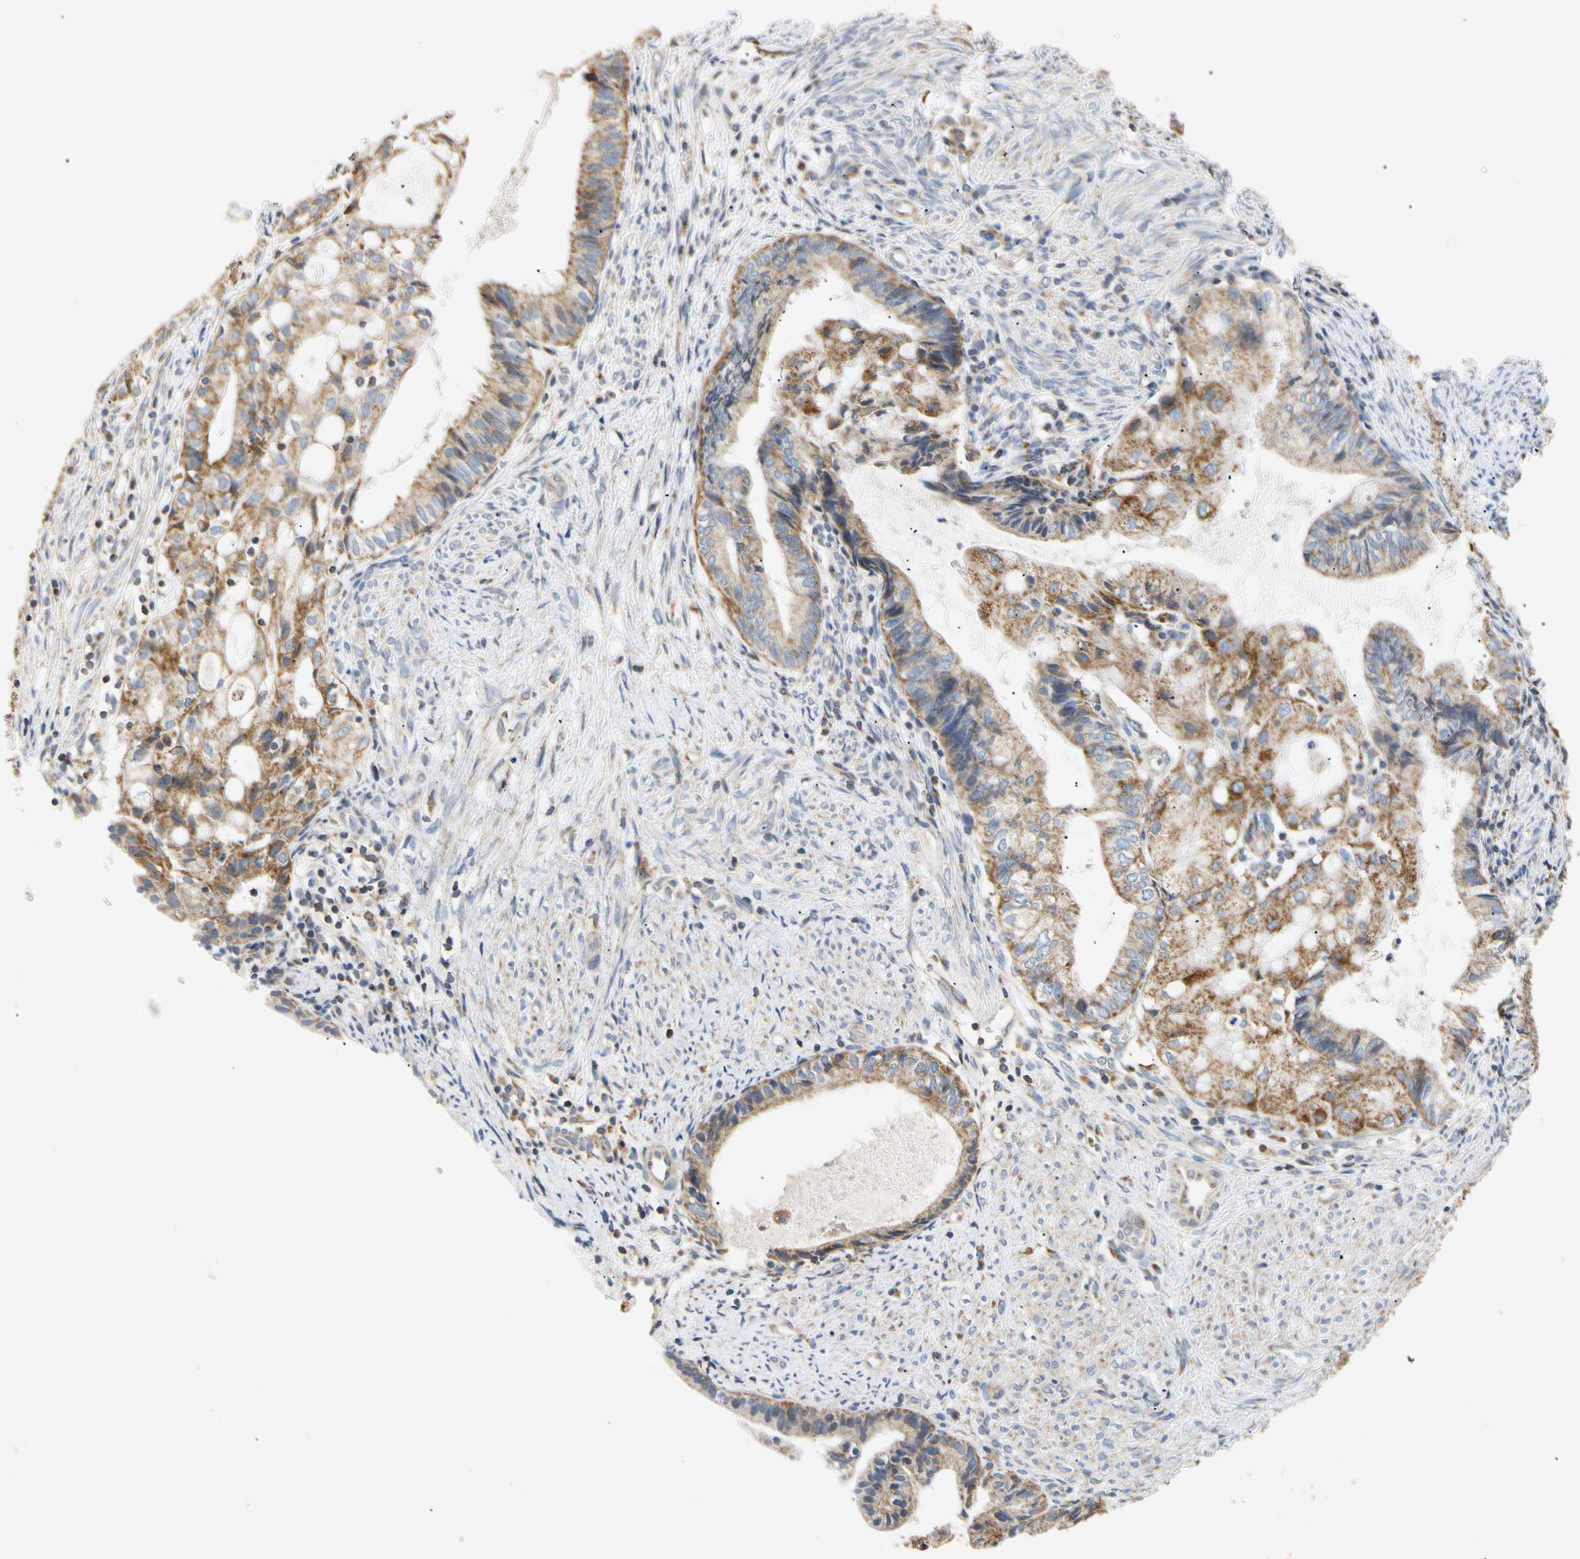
{"staining": {"intensity": "moderate", "quantity": ">75%", "location": "cytoplasmic/membranous"}, "tissue": "endometrial cancer", "cell_type": "Tumor cells", "image_type": "cancer", "snomed": [{"axis": "morphology", "description": "Adenocarcinoma, NOS"}, {"axis": "topography", "description": "Endometrium"}], "caption": "Moderate cytoplasmic/membranous expression for a protein is appreciated in about >75% of tumor cells of endometrial adenocarcinoma using immunohistochemistry (IHC).", "gene": "PLGRKT", "patient": {"sex": "female", "age": 86}}